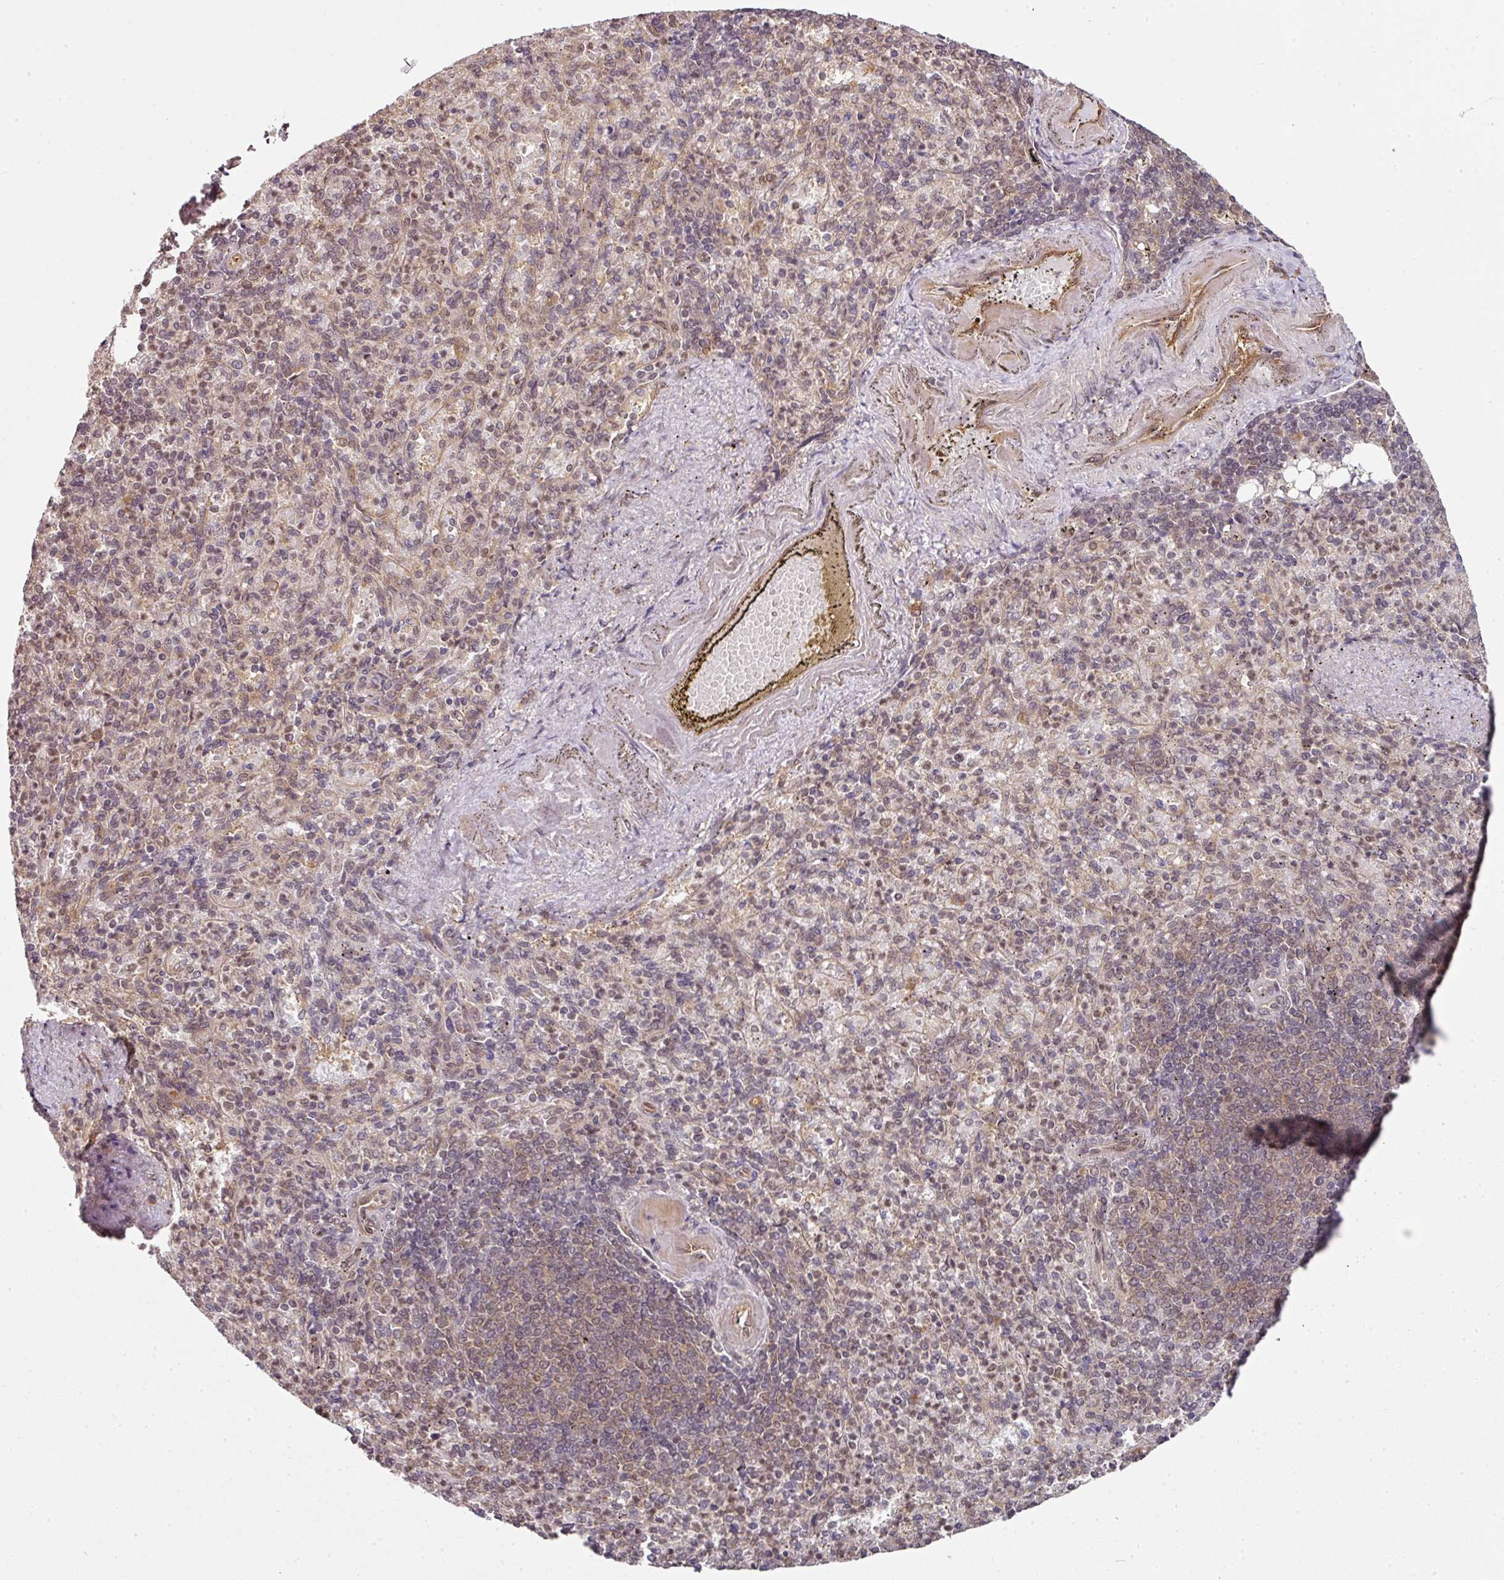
{"staining": {"intensity": "moderate", "quantity": ">75%", "location": "nuclear"}, "tissue": "spleen", "cell_type": "Cells in red pulp", "image_type": "normal", "snomed": [{"axis": "morphology", "description": "Normal tissue, NOS"}, {"axis": "topography", "description": "Spleen"}], "caption": "Protein expression analysis of unremarkable spleen demonstrates moderate nuclear positivity in approximately >75% of cells in red pulp. The protein is stained brown, and the nuclei are stained in blue (DAB IHC with brightfield microscopy, high magnification).", "gene": "ANKRD18A", "patient": {"sex": "female", "age": 74}}